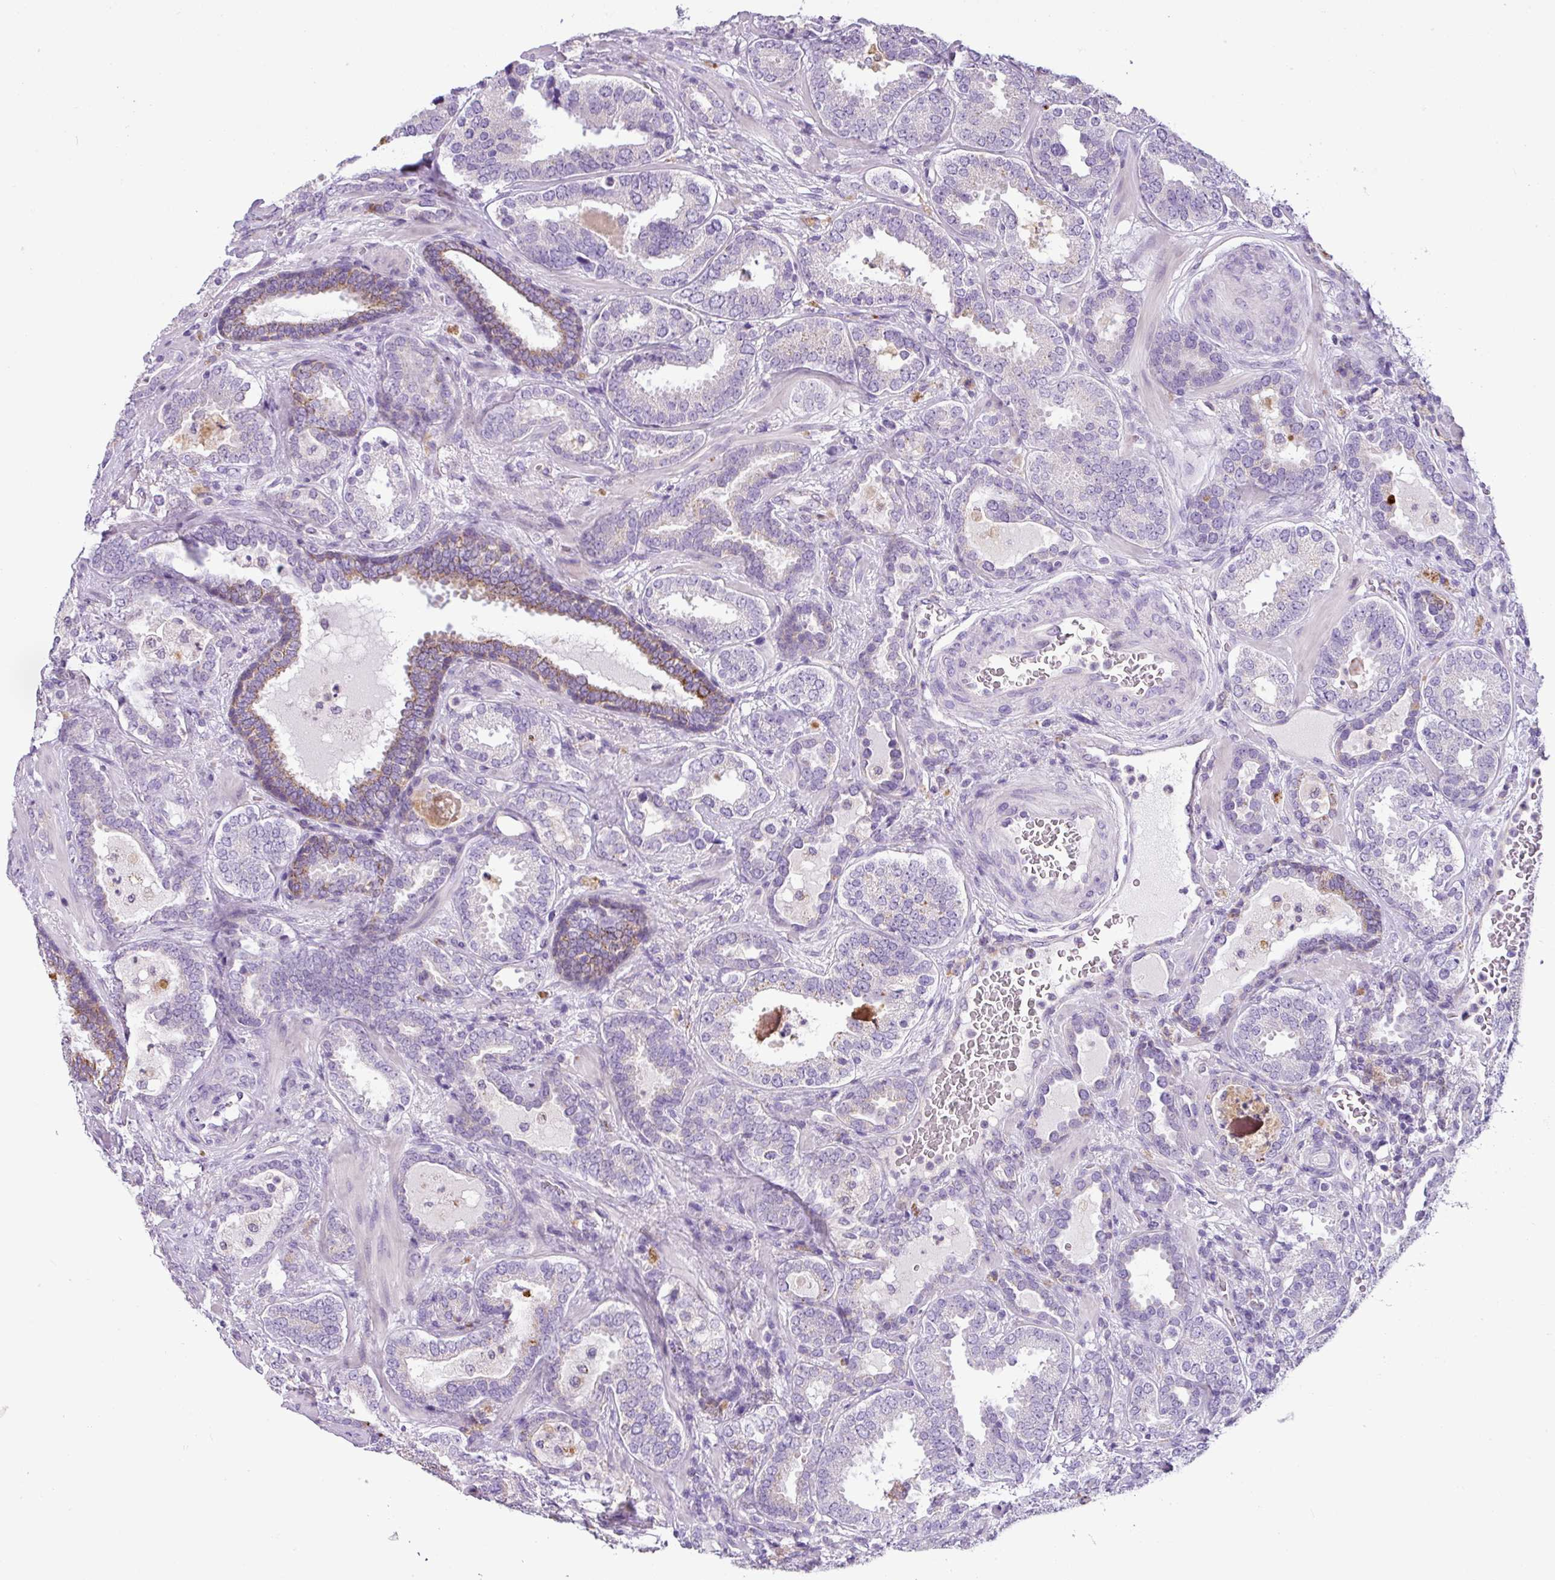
{"staining": {"intensity": "negative", "quantity": "none", "location": "none"}, "tissue": "prostate cancer", "cell_type": "Tumor cells", "image_type": "cancer", "snomed": [{"axis": "morphology", "description": "Adenocarcinoma, High grade"}, {"axis": "topography", "description": "Prostate"}], "caption": "The histopathology image shows no significant staining in tumor cells of prostate adenocarcinoma (high-grade).", "gene": "HMCN2", "patient": {"sex": "male", "age": 65}}